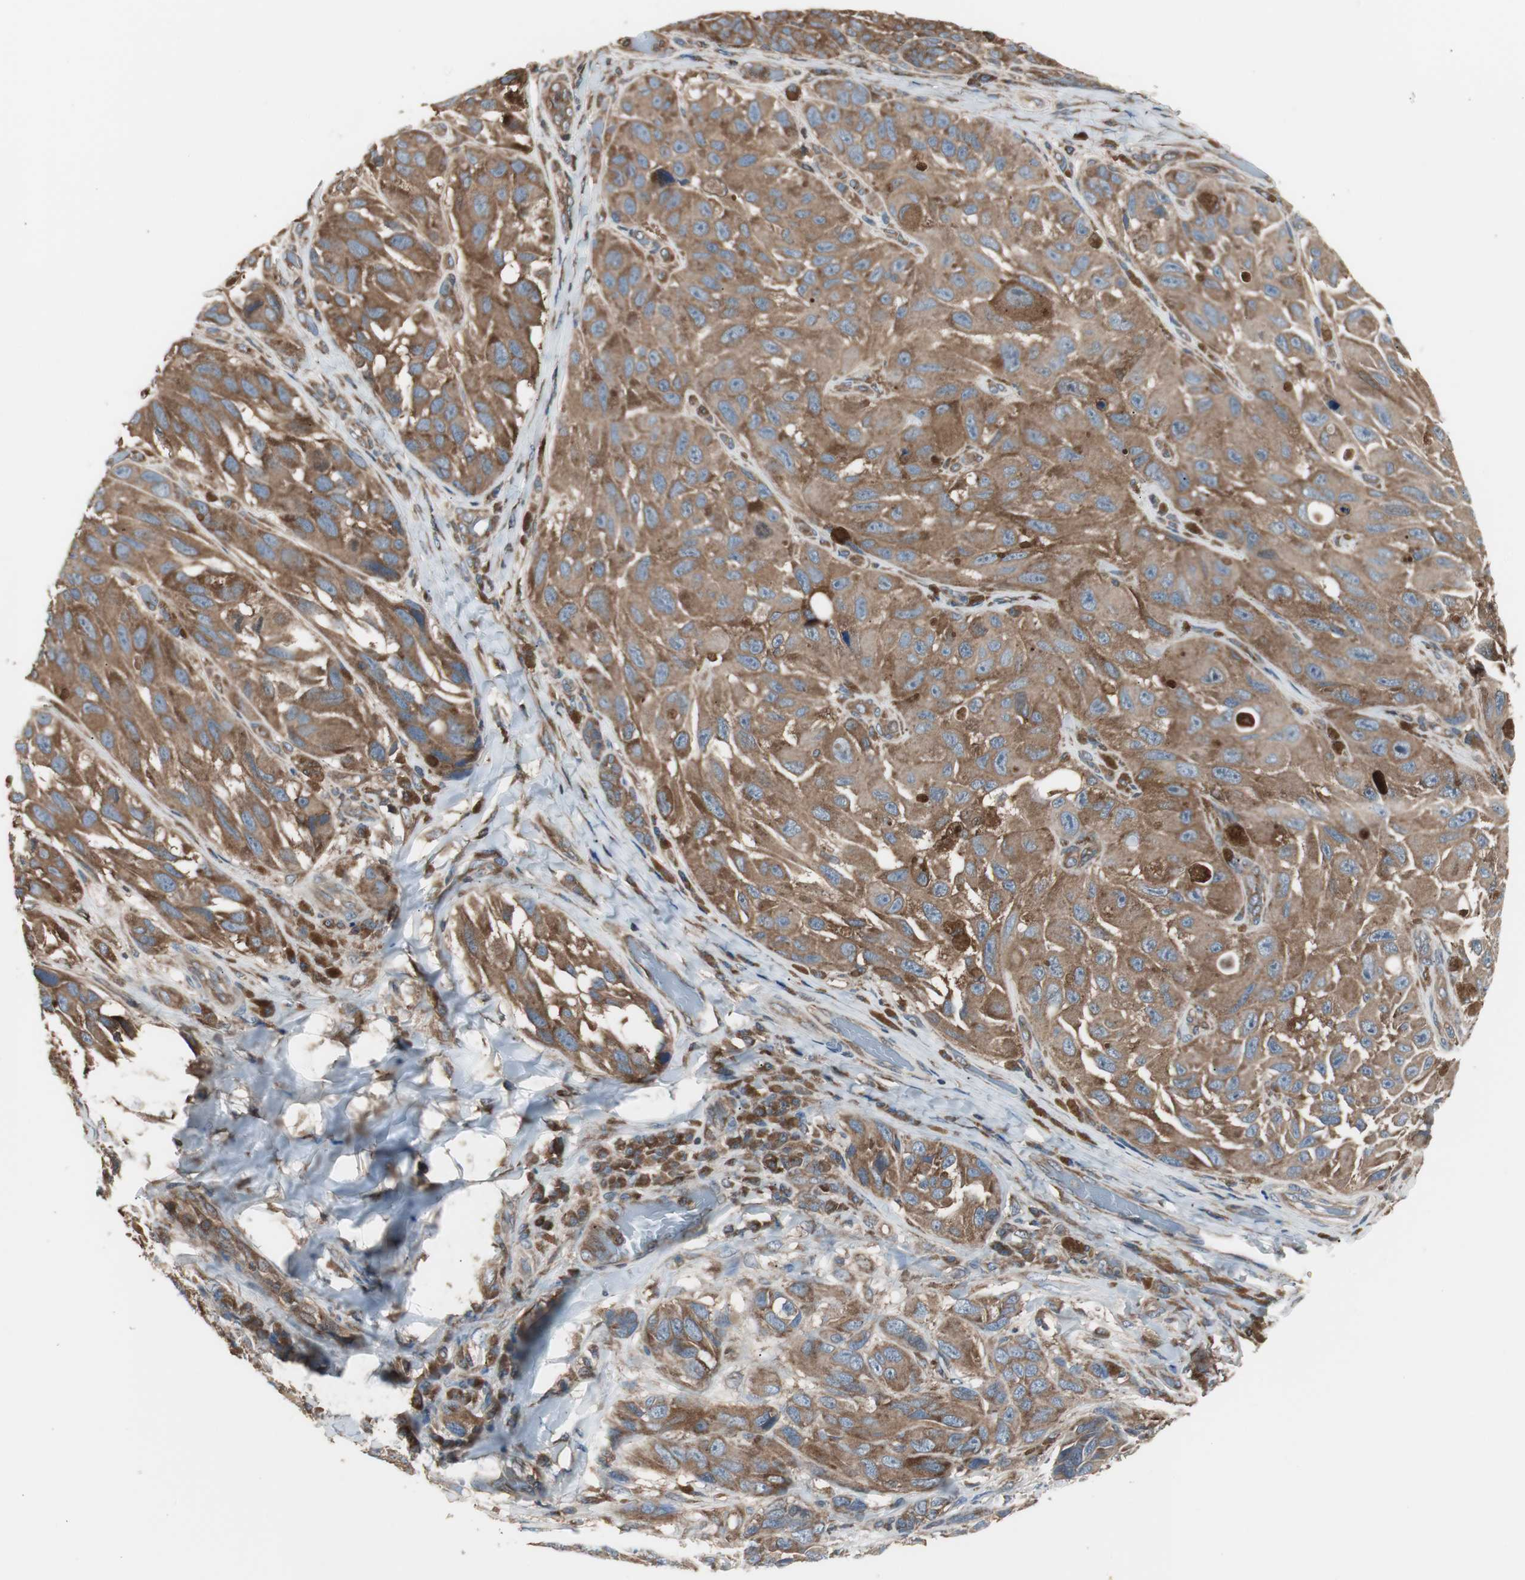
{"staining": {"intensity": "strong", "quantity": ">75%", "location": "cytoplasmic/membranous"}, "tissue": "melanoma", "cell_type": "Tumor cells", "image_type": "cancer", "snomed": [{"axis": "morphology", "description": "Malignant melanoma, NOS"}, {"axis": "topography", "description": "Skin"}], "caption": "High-magnification brightfield microscopy of malignant melanoma stained with DAB (3,3'-diaminobenzidine) (brown) and counterstained with hematoxylin (blue). tumor cells exhibit strong cytoplasmic/membranous positivity is identified in approximately>75% of cells.", "gene": "CAPNS1", "patient": {"sex": "female", "age": 73}}